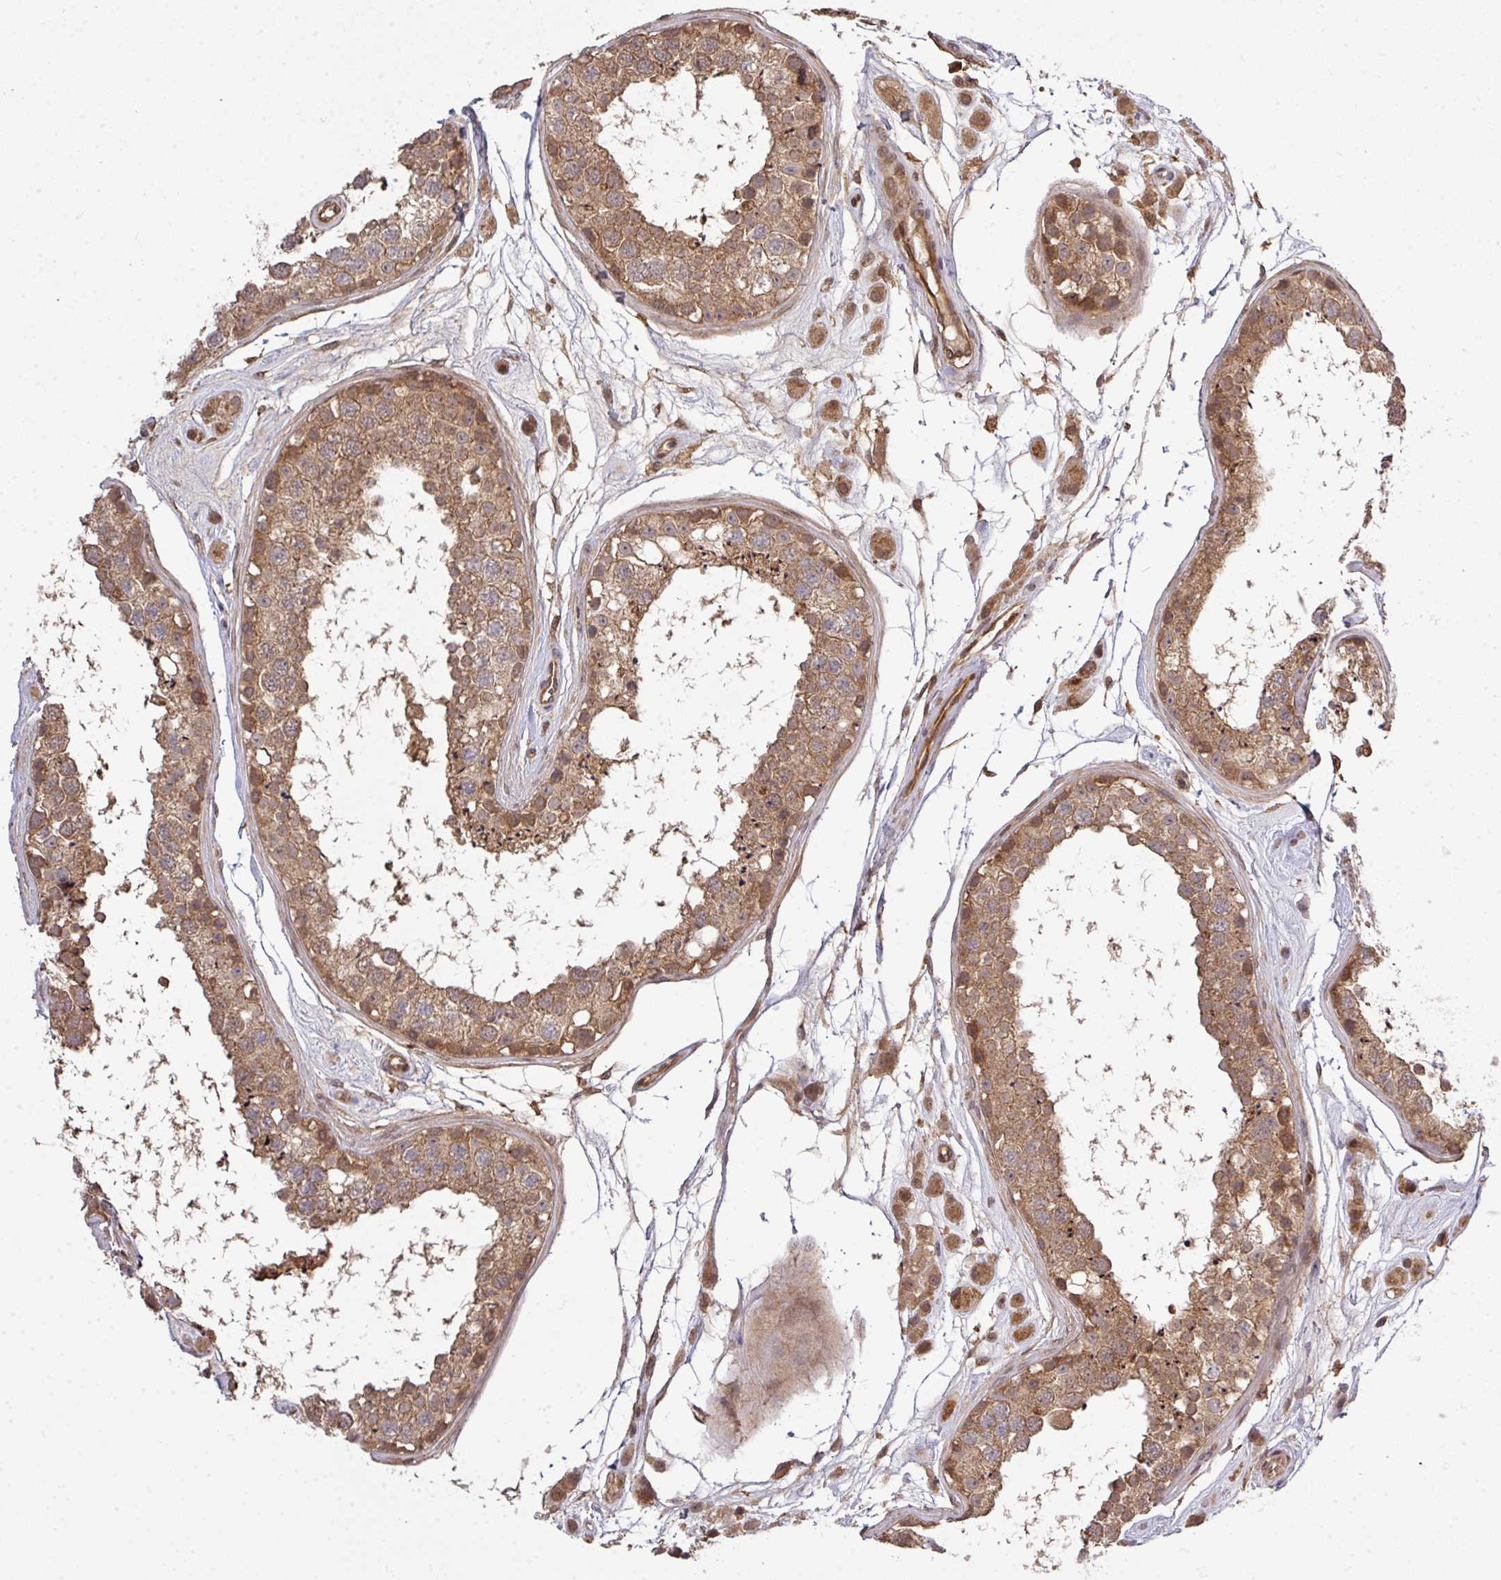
{"staining": {"intensity": "moderate", "quantity": ">75%", "location": "cytoplasmic/membranous"}, "tissue": "testis", "cell_type": "Cells in seminiferous ducts", "image_type": "normal", "snomed": [{"axis": "morphology", "description": "Normal tissue, NOS"}, {"axis": "topography", "description": "Testis"}], "caption": "Benign testis displays moderate cytoplasmic/membranous expression in about >75% of cells in seminiferous ducts.", "gene": "ARPIN", "patient": {"sex": "male", "age": 25}}